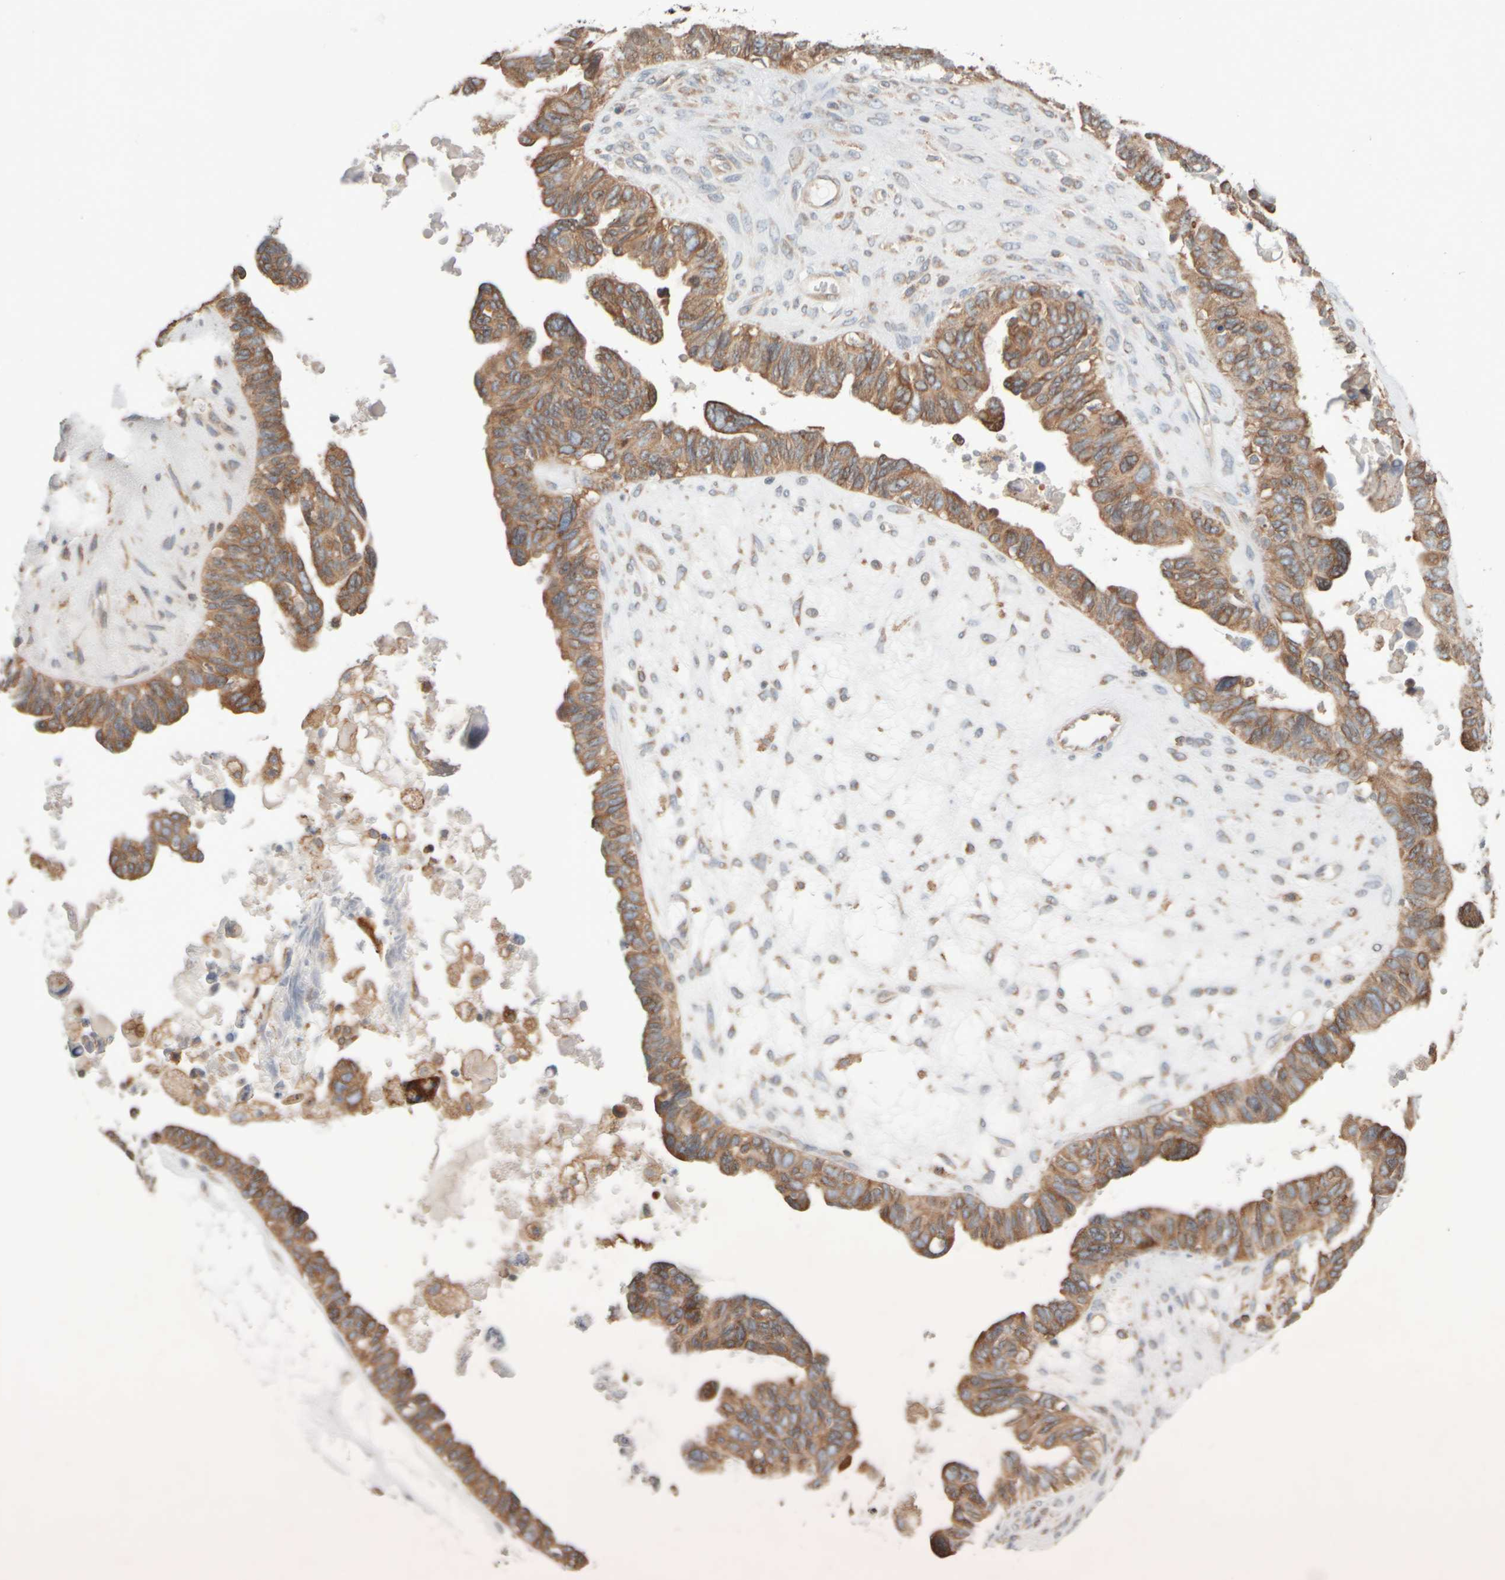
{"staining": {"intensity": "moderate", "quantity": ">75%", "location": "cytoplasmic/membranous"}, "tissue": "ovarian cancer", "cell_type": "Tumor cells", "image_type": "cancer", "snomed": [{"axis": "morphology", "description": "Cystadenocarcinoma, serous, NOS"}, {"axis": "topography", "description": "Ovary"}], "caption": "Moderate cytoplasmic/membranous positivity is present in about >75% of tumor cells in ovarian cancer (serous cystadenocarcinoma).", "gene": "EIF2B3", "patient": {"sex": "female", "age": 79}}